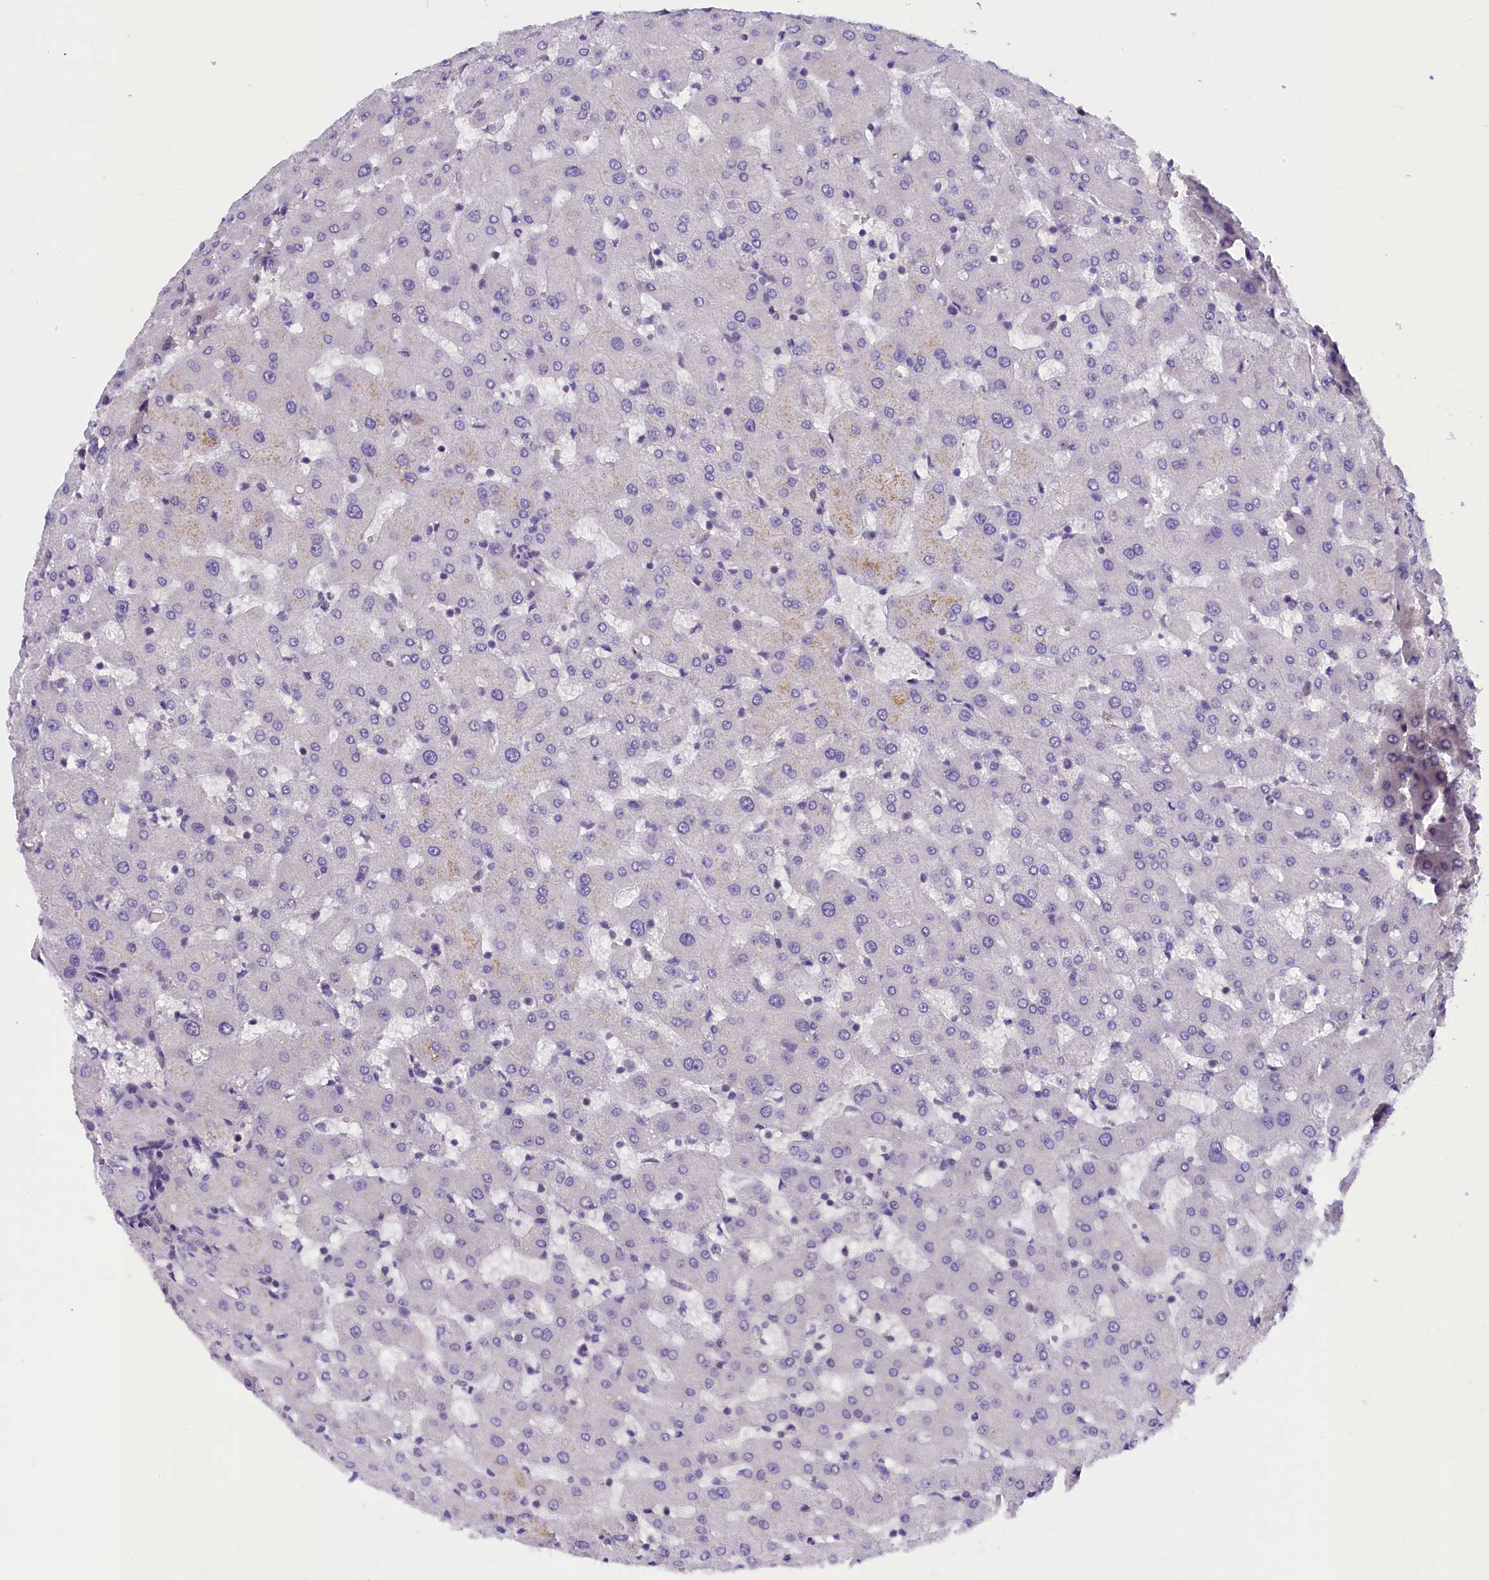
{"staining": {"intensity": "weak", "quantity": "25%-75%", "location": "cytoplasmic/membranous"}, "tissue": "liver", "cell_type": "Cholangiocytes", "image_type": "normal", "snomed": [{"axis": "morphology", "description": "Normal tissue, NOS"}, {"axis": "topography", "description": "Liver"}], "caption": "This image displays unremarkable liver stained with immunohistochemistry (IHC) to label a protein in brown. The cytoplasmic/membranous of cholangiocytes show weak positivity for the protein. Nuclei are counter-stained blue.", "gene": "TBCB", "patient": {"sex": "female", "age": 63}}